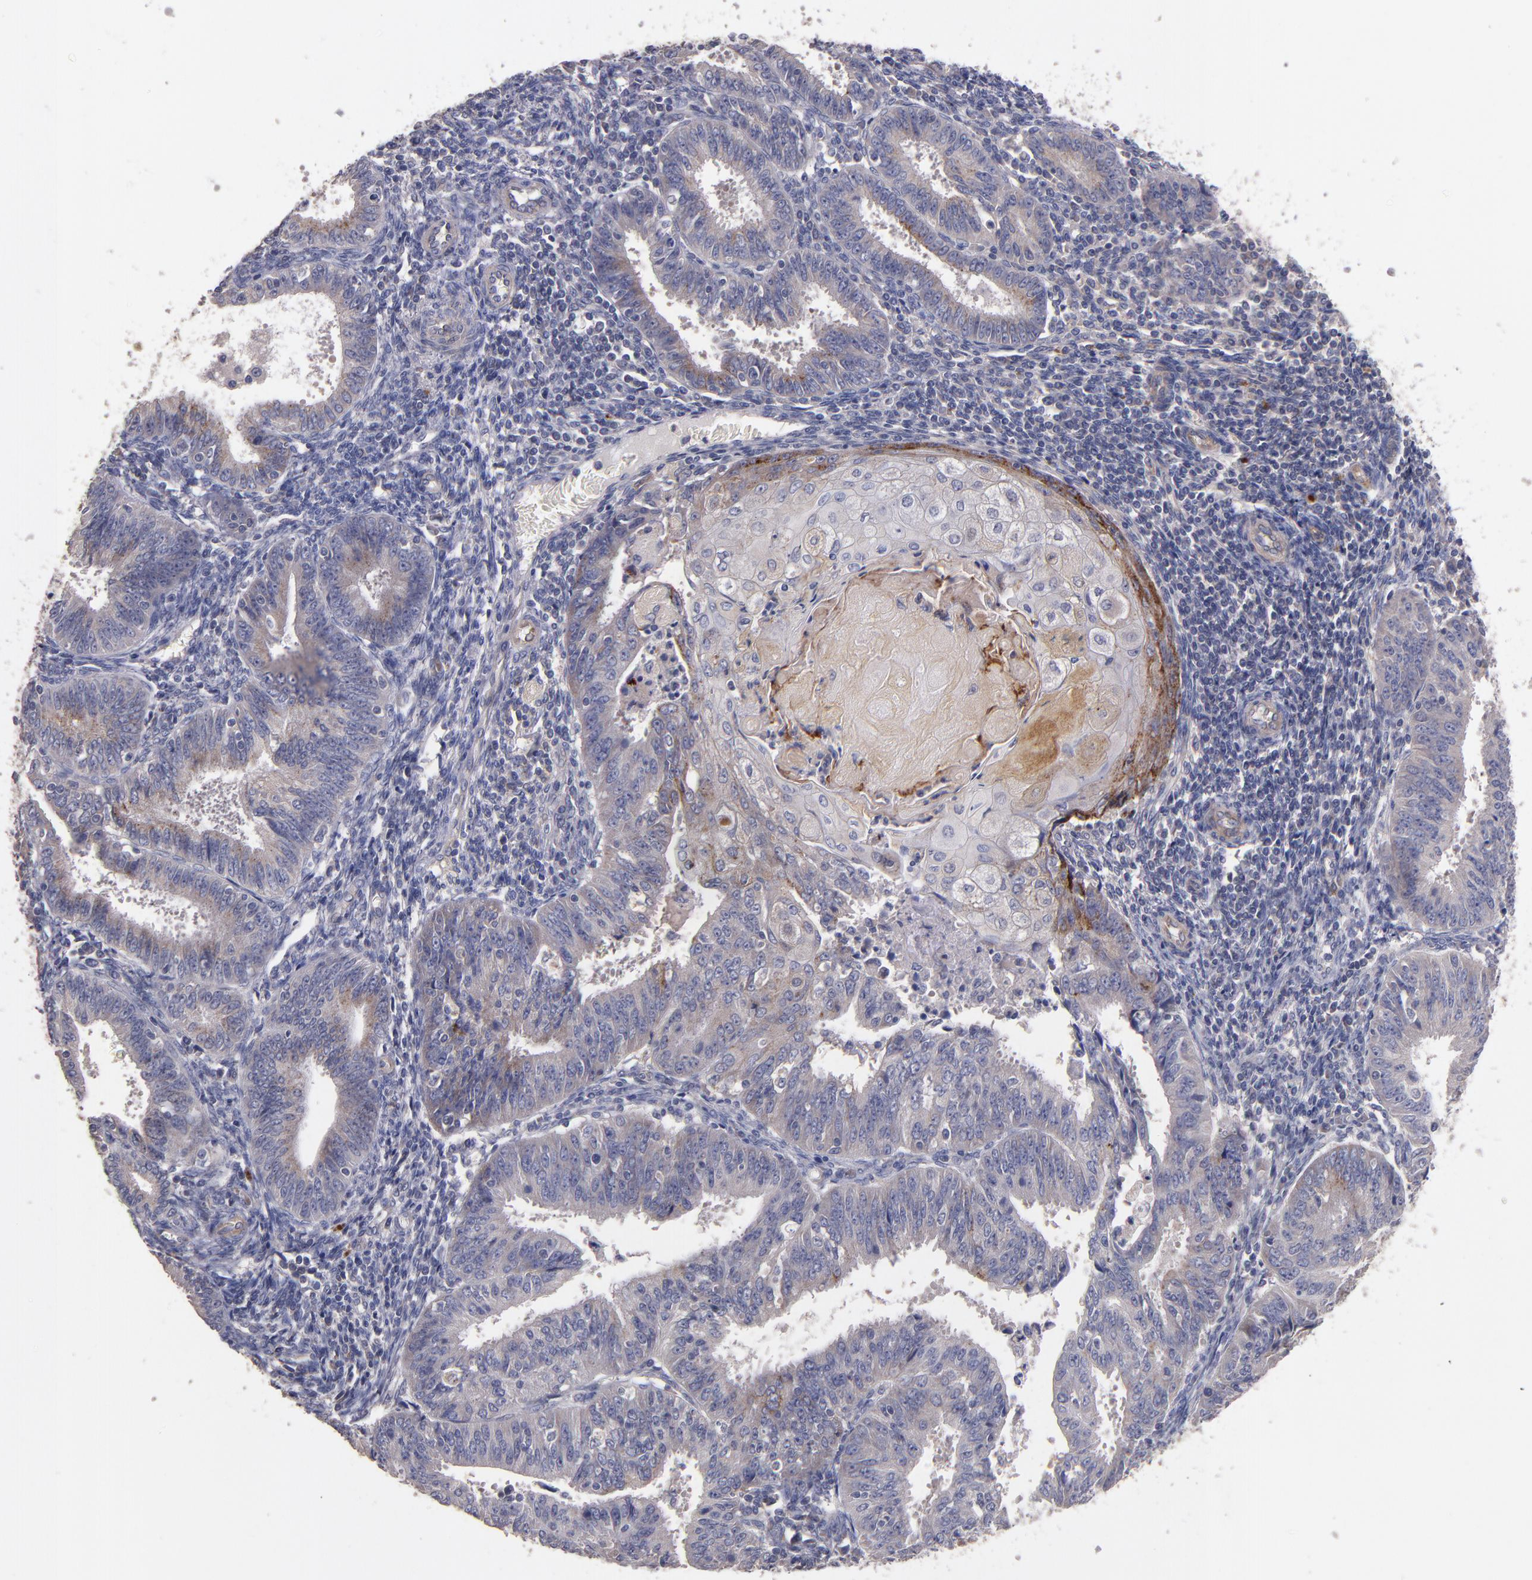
{"staining": {"intensity": "moderate", "quantity": "25%-75%", "location": "cytoplasmic/membranous"}, "tissue": "endometrial cancer", "cell_type": "Tumor cells", "image_type": "cancer", "snomed": [{"axis": "morphology", "description": "Adenocarcinoma, NOS"}, {"axis": "topography", "description": "Endometrium"}], "caption": "Human adenocarcinoma (endometrial) stained for a protein (brown) reveals moderate cytoplasmic/membranous positive positivity in approximately 25%-75% of tumor cells.", "gene": "MAGEE1", "patient": {"sex": "female", "age": 42}}